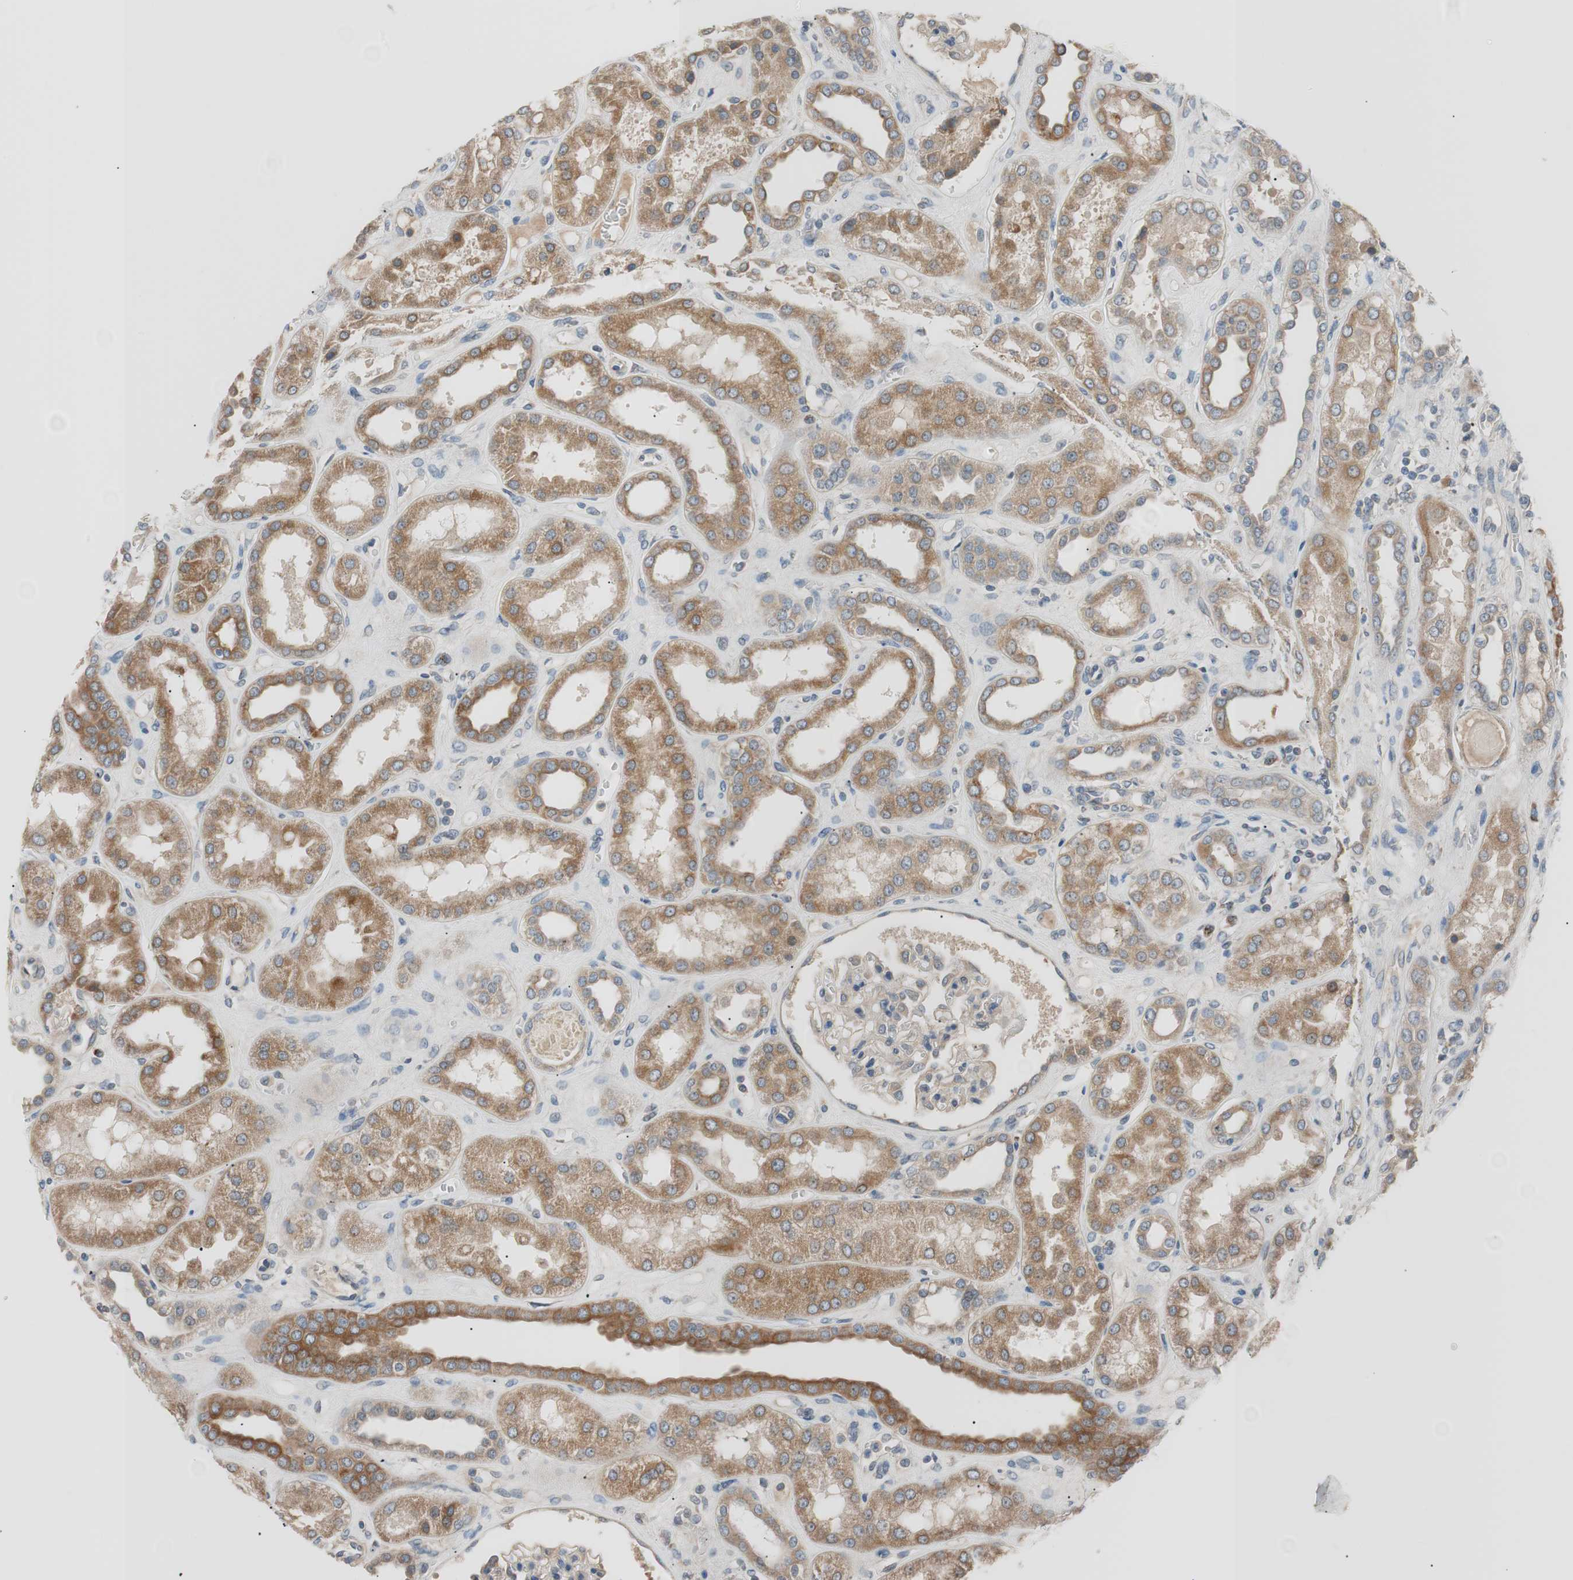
{"staining": {"intensity": "weak", "quantity": ">75%", "location": "cytoplasmic/membranous"}, "tissue": "kidney", "cell_type": "Cells in glomeruli", "image_type": "normal", "snomed": [{"axis": "morphology", "description": "Normal tissue, NOS"}, {"axis": "topography", "description": "Kidney"}], "caption": "Immunohistochemical staining of unremarkable human kidney displays low levels of weak cytoplasmic/membranous staining in approximately >75% of cells in glomeruli.", "gene": "FADS2", "patient": {"sex": "male", "age": 59}}